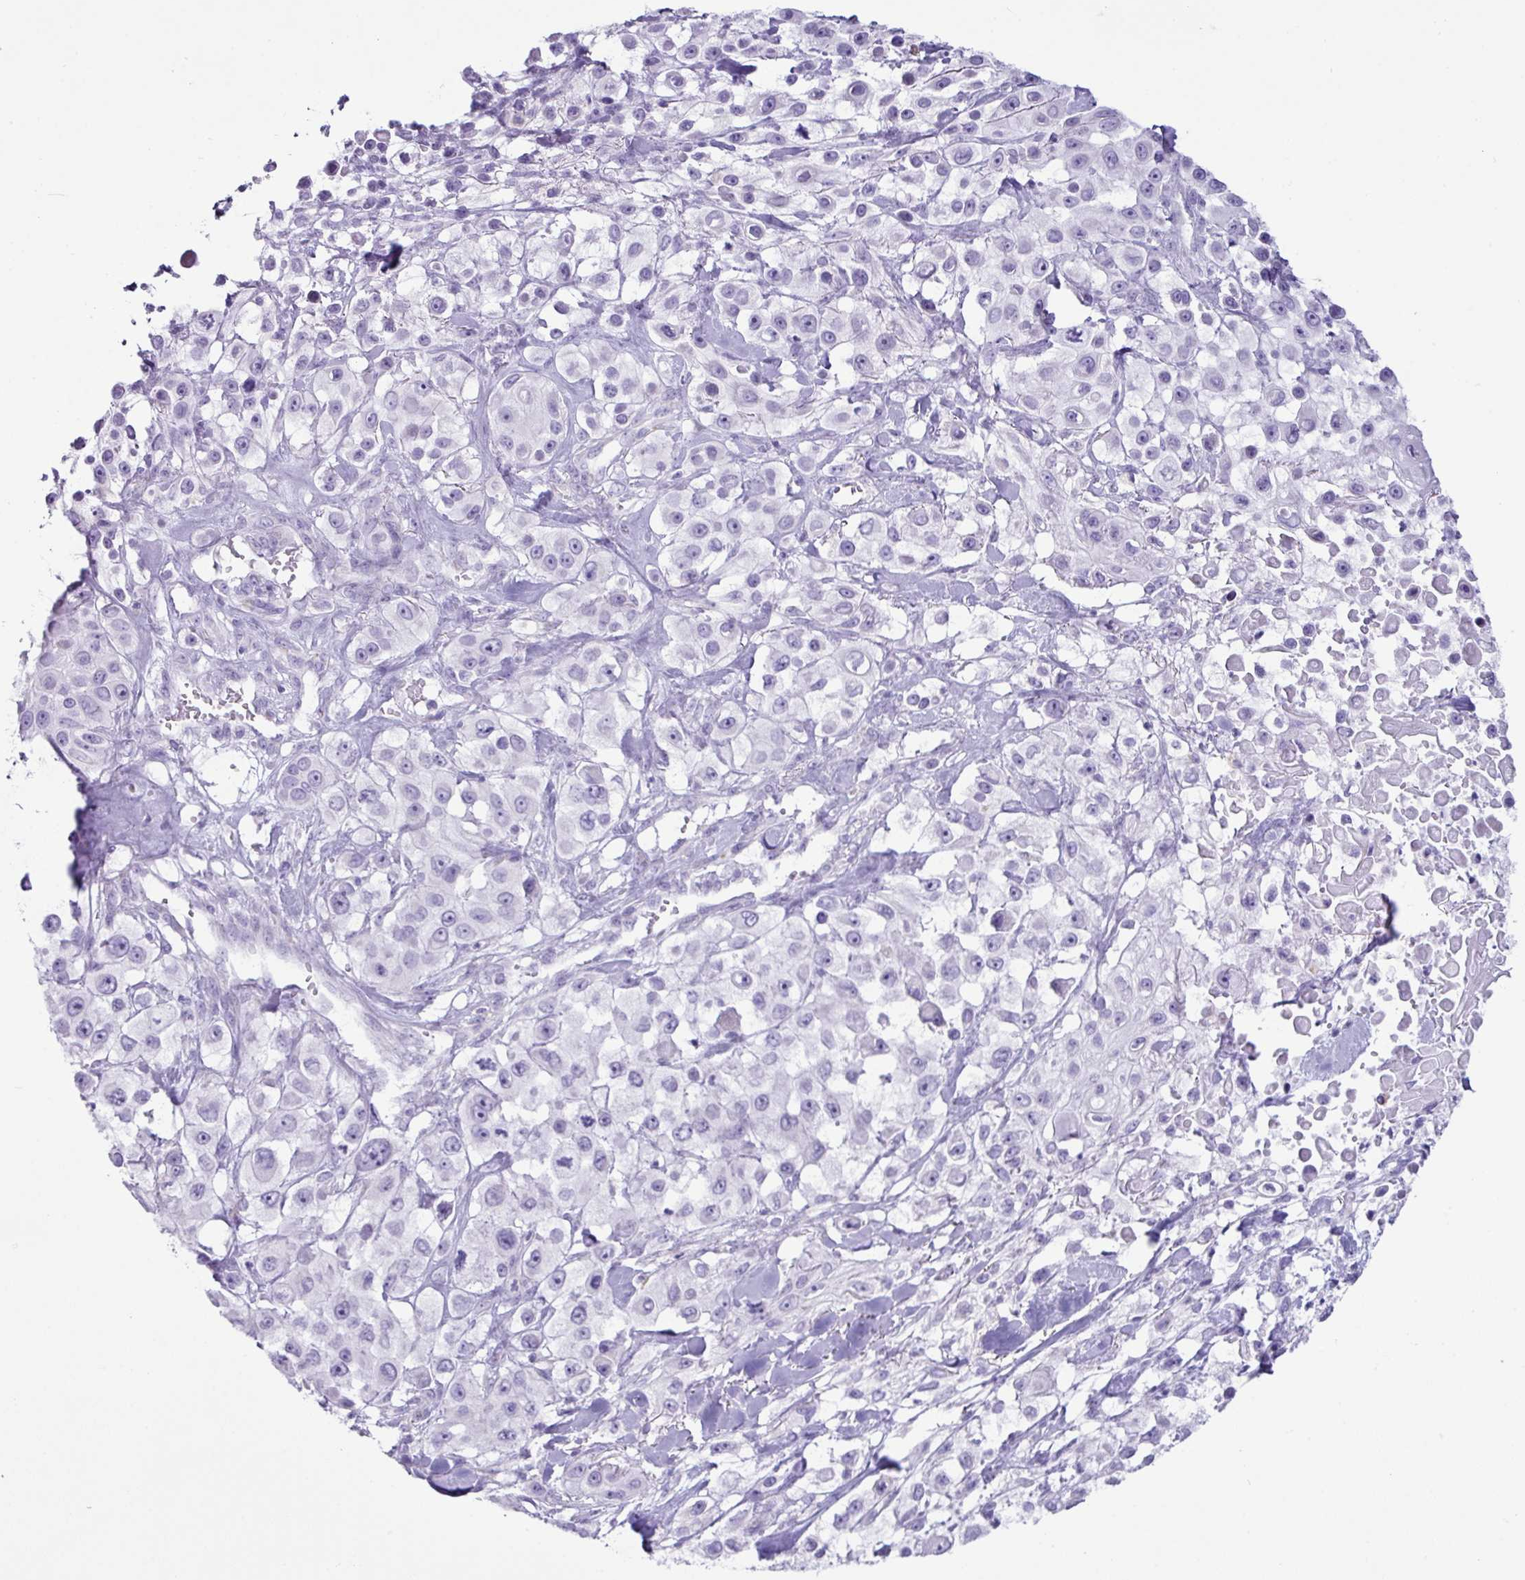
{"staining": {"intensity": "negative", "quantity": "none", "location": "none"}, "tissue": "skin cancer", "cell_type": "Tumor cells", "image_type": "cancer", "snomed": [{"axis": "morphology", "description": "Squamous cell carcinoma, NOS"}, {"axis": "topography", "description": "Skin"}], "caption": "High power microscopy histopathology image of an IHC micrograph of squamous cell carcinoma (skin), revealing no significant staining in tumor cells.", "gene": "RGS21", "patient": {"sex": "male", "age": 63}}